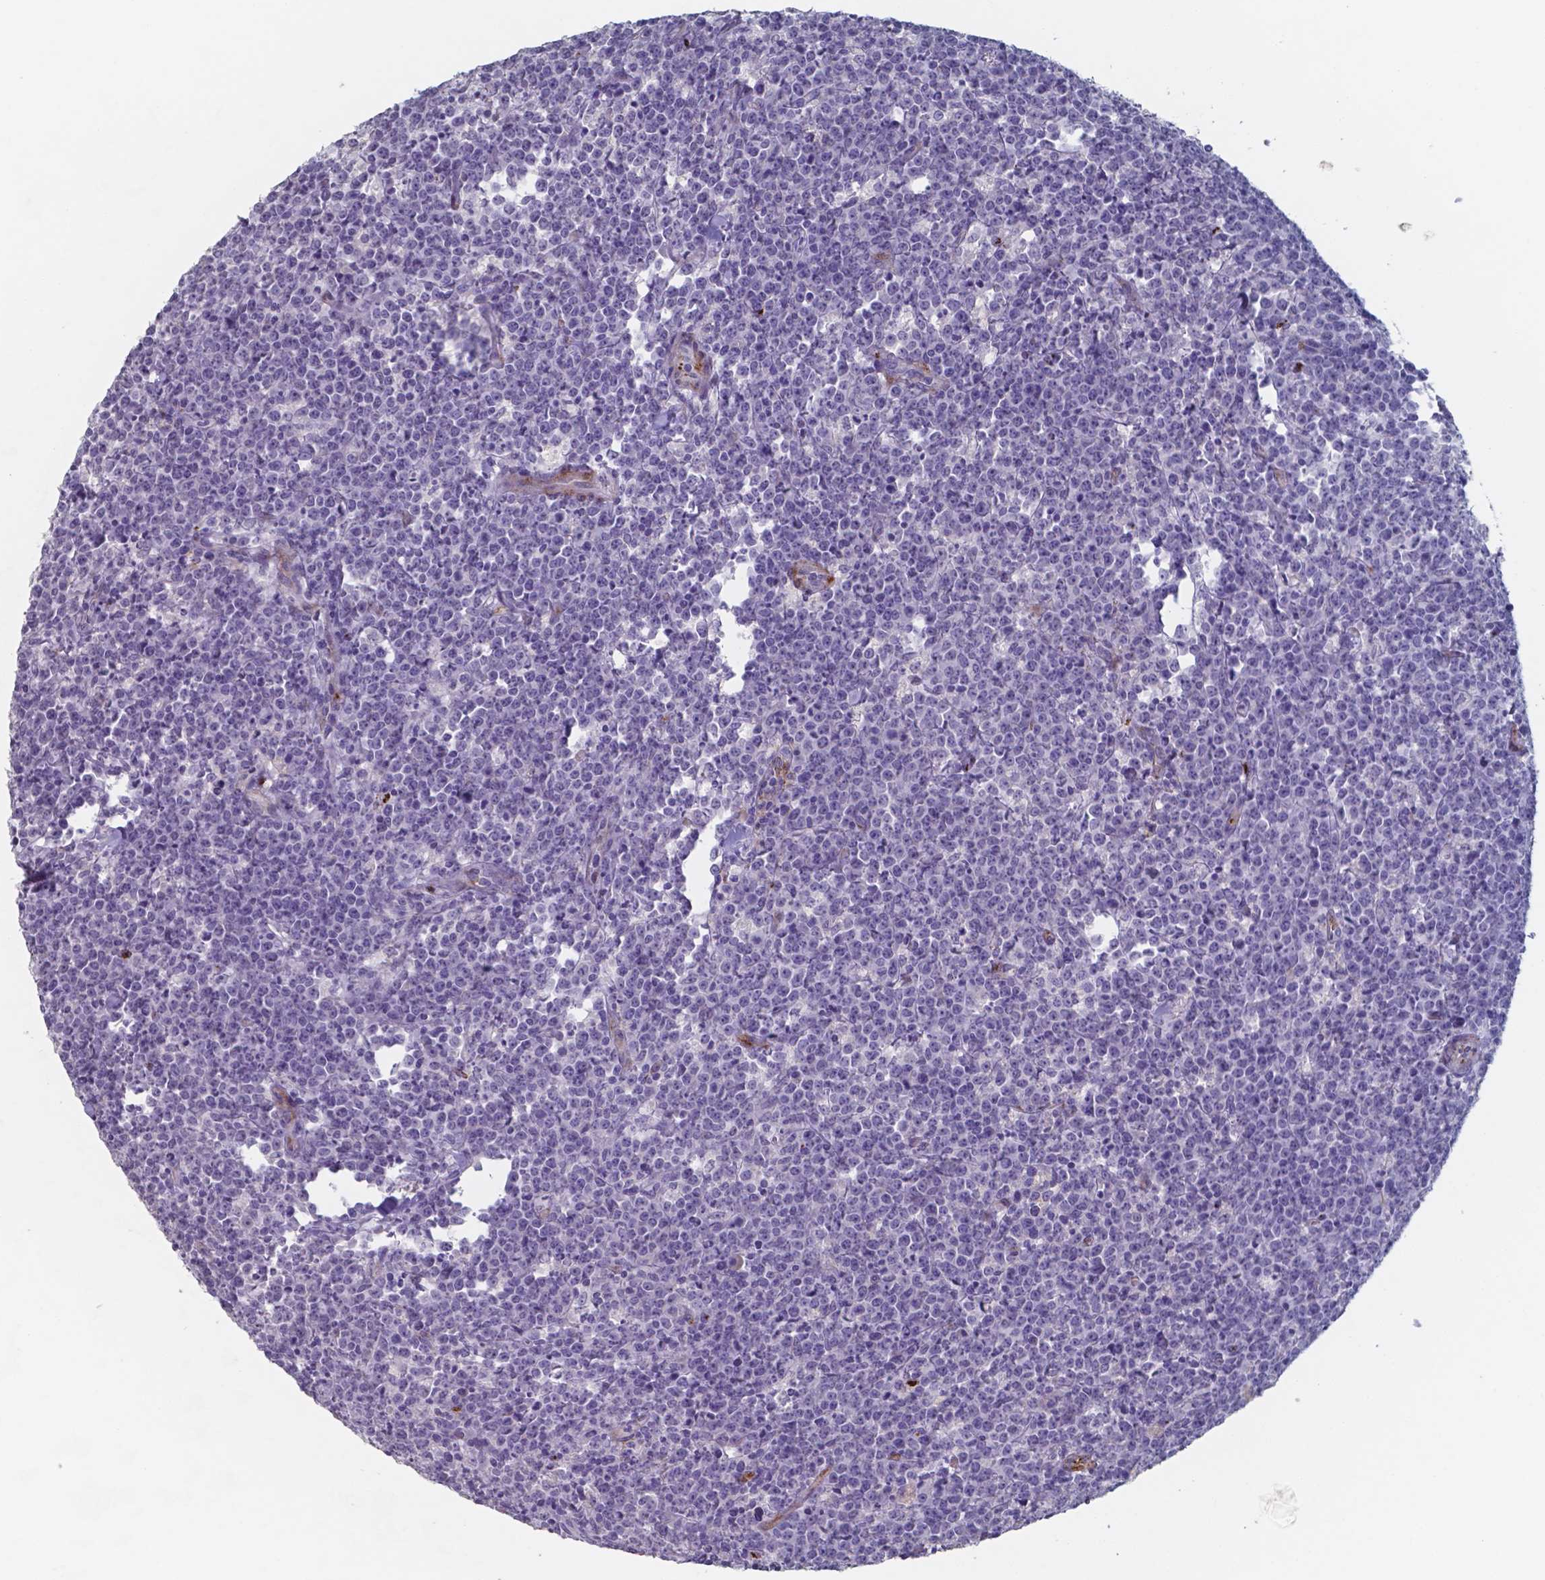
{"staining": {"intensity": "negative", "quantity": "none", "location": "none"}, "tissue": "lymphoma", "cell_type": "Tumor cells", "image_type": "cancer", "snomed": [{"axis": "morphology", "description": "Malignant lymphoma, non-Hodgkin's type, High grade"}, {"axis": "topography", "description": "Small intestine"}], "caption": "Immunohistochemistry (IHC) of malignant lymphoma, non-Hodgkin's type (high-grade) reveals no staining in tumor cells.", "gene": "PLA2R1", "patient": {"sex": "female", "age": 56}}